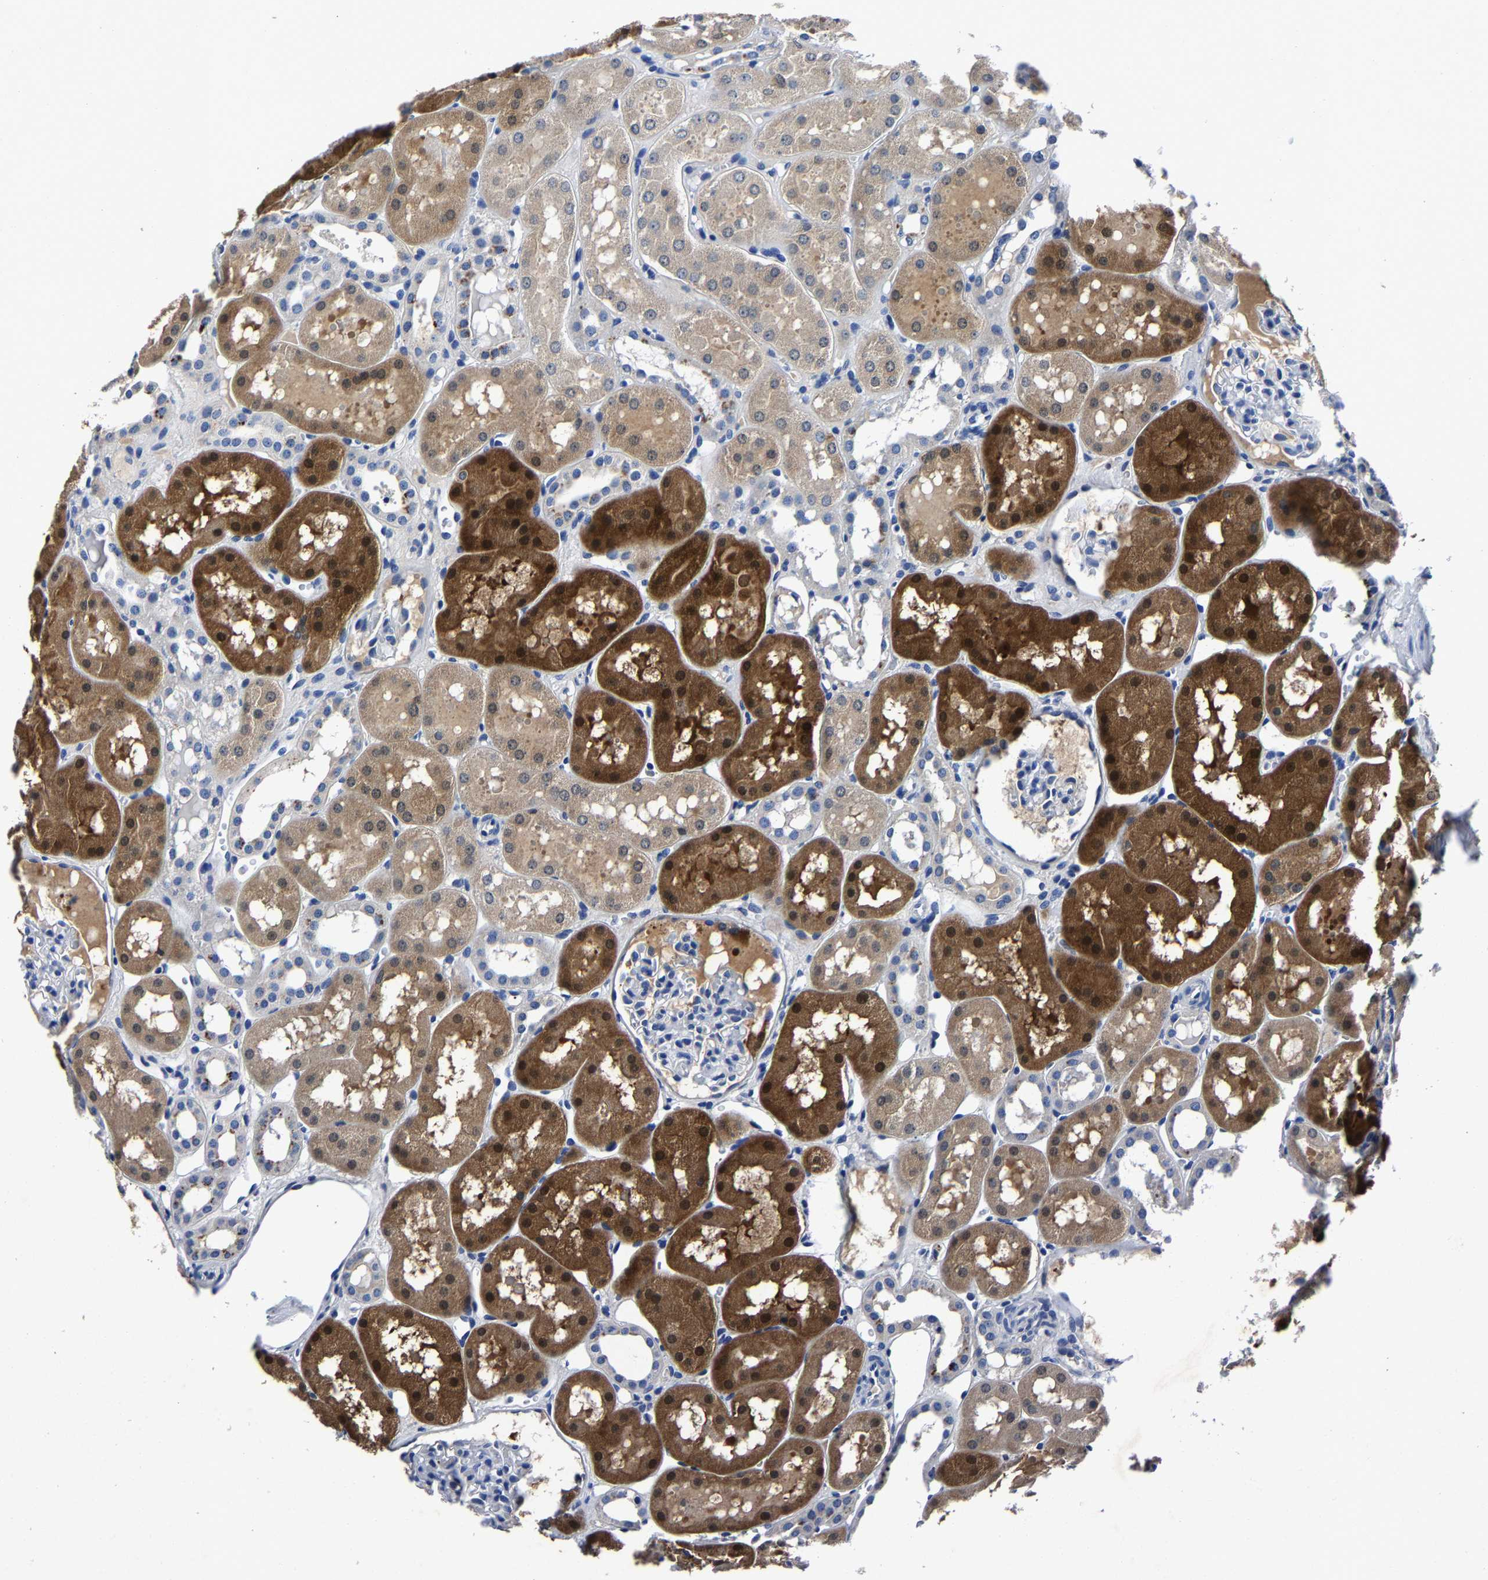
{"staining": {"intensity": "negative", "quantity": "none", "location": "none"}, "tissue": "kidney", "cell_type": "Cells in glomeruli", "image_type": "normal", "snomed": [{"axis": "morphology", "description": "Normal tissue, NOS"}, {"axis": "topography", "description": "Kidney"}, {"axis": "topography", "description": "Urinary bladder"}], "caption": "Kidney stained for a protein using immunohistochemistry exhibits no staining cells in glomeruli.", "gene": "PSPH", "patient": {"sex": "male", "age": 16}}